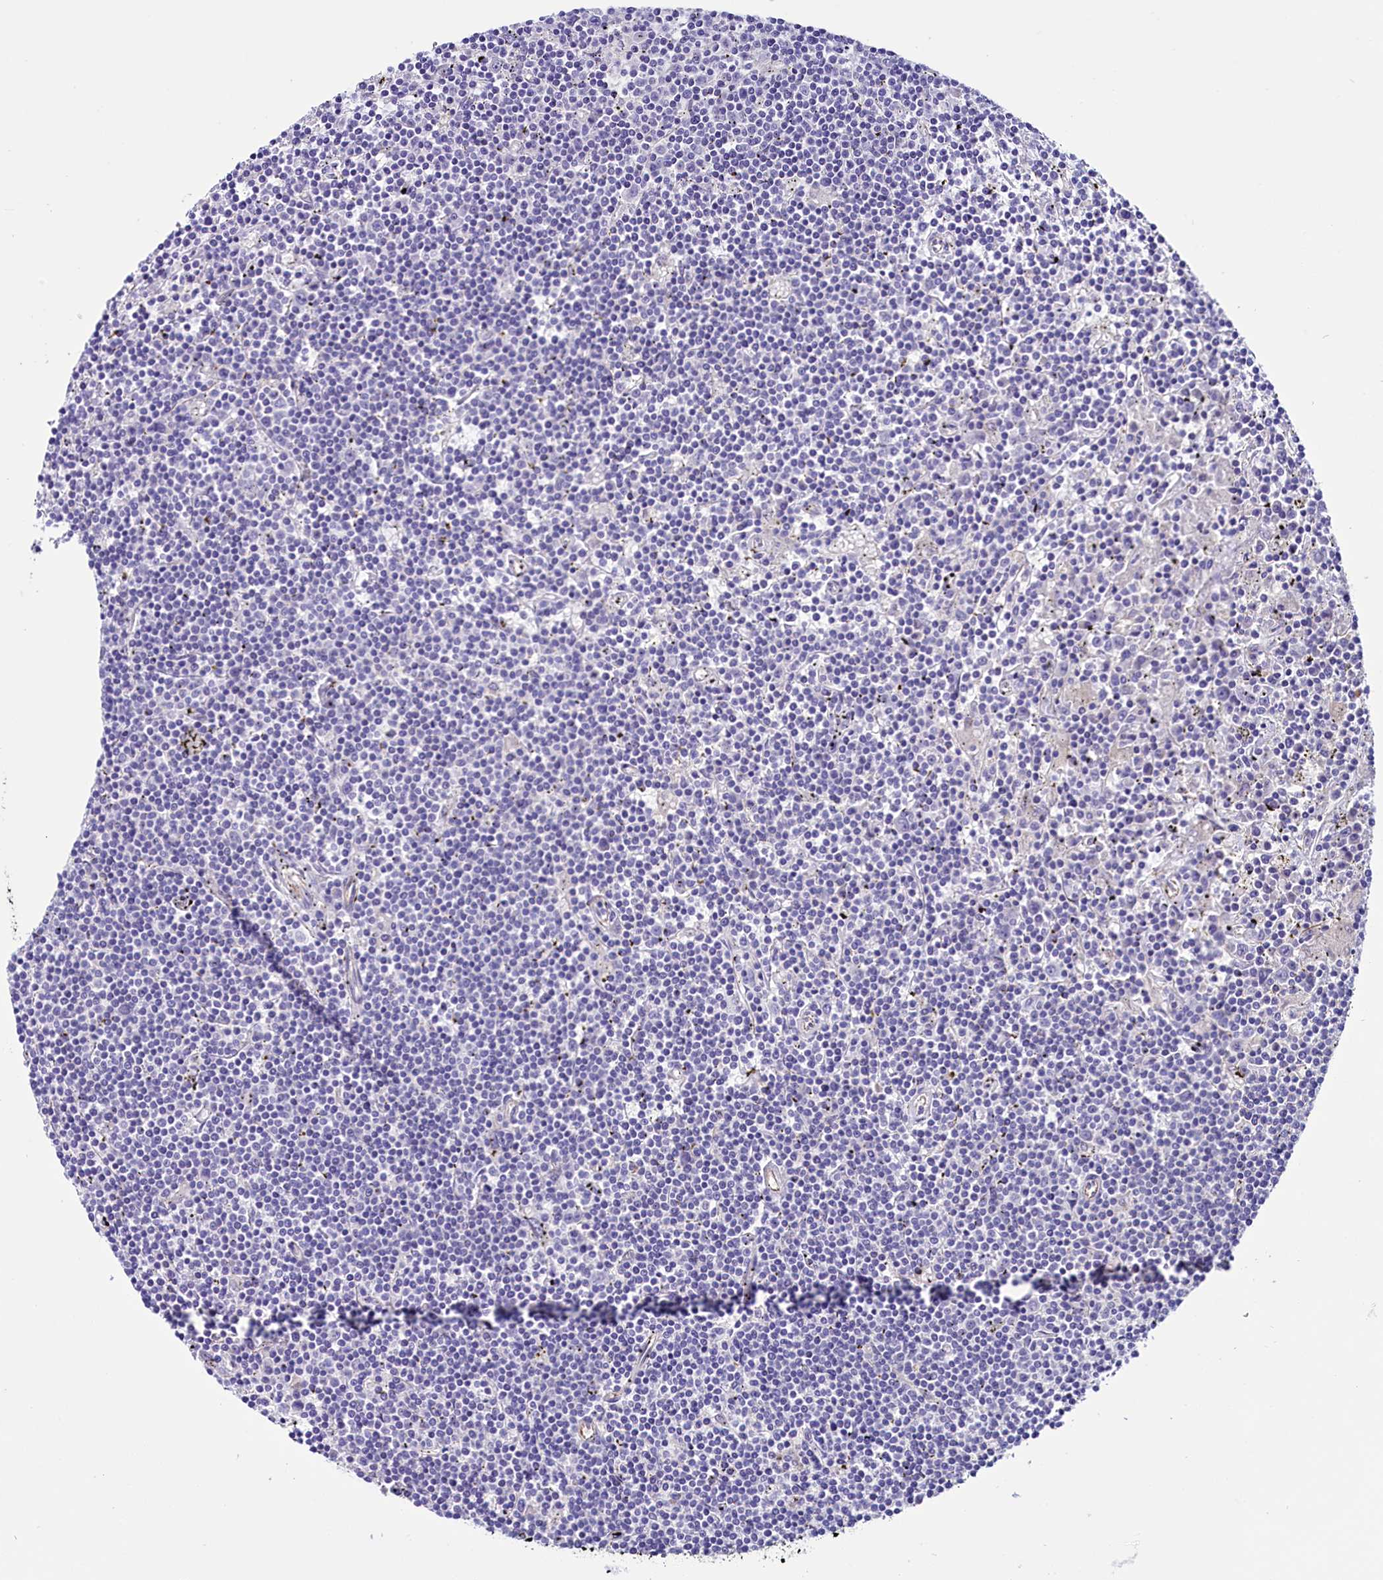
{"staining": {"intensity": "negative", "quantity": "none", "location": "none"}, "tissue": "lymphoma", "cell_type": "Tumor cells", "image_type": "cancer", "snomed": [{"axis": "morphology", "description": "Malignant lymphoma, non-Hodgkin's type, Low grade"}, {"axis": "topography", "description": "Spleen"}], "caption": "Lymphoma stained for a protein using immunohistochemistry (IHC) displays no expression tumor cells.", "gene": "PDILT", "patient": {"sex": "male", "age": 76}}